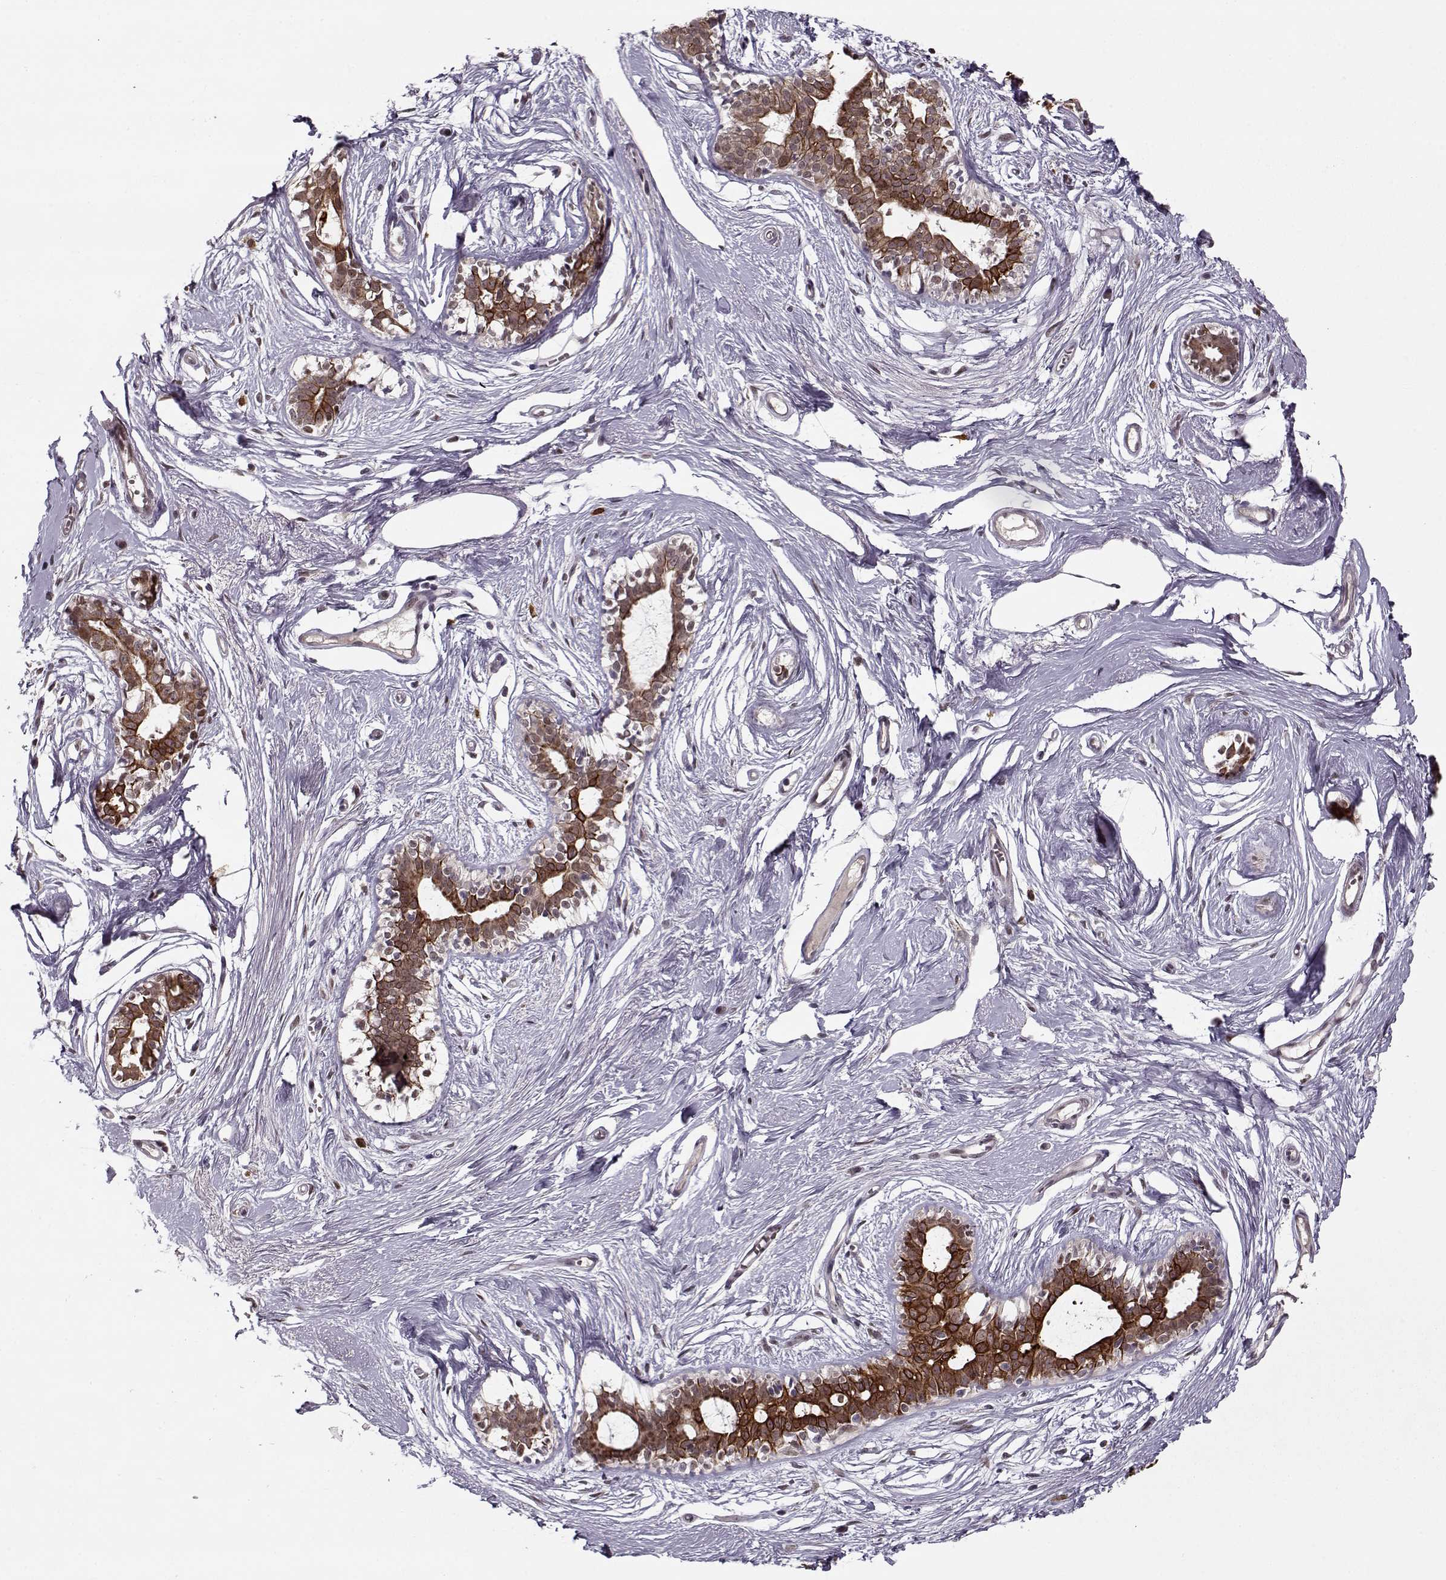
{"staining": {"intensity": "negative", "quantity": "none", "location": "none"}, "tissue": "breast", "cell_type": "Adipocytes", "image_type": "normal", "snomed": [{"axis": "morphology", "description": "Normal tissue, NOS"}, {"axis": "topography", "description": "Breast"}], "caption": "The photomicrograph shows no staining of adipocytes in normal breast. (DAB immunohistochemistry, high magnification).", "gene": "DENND4B", "patient": {"sex": "female", "age": 49}}